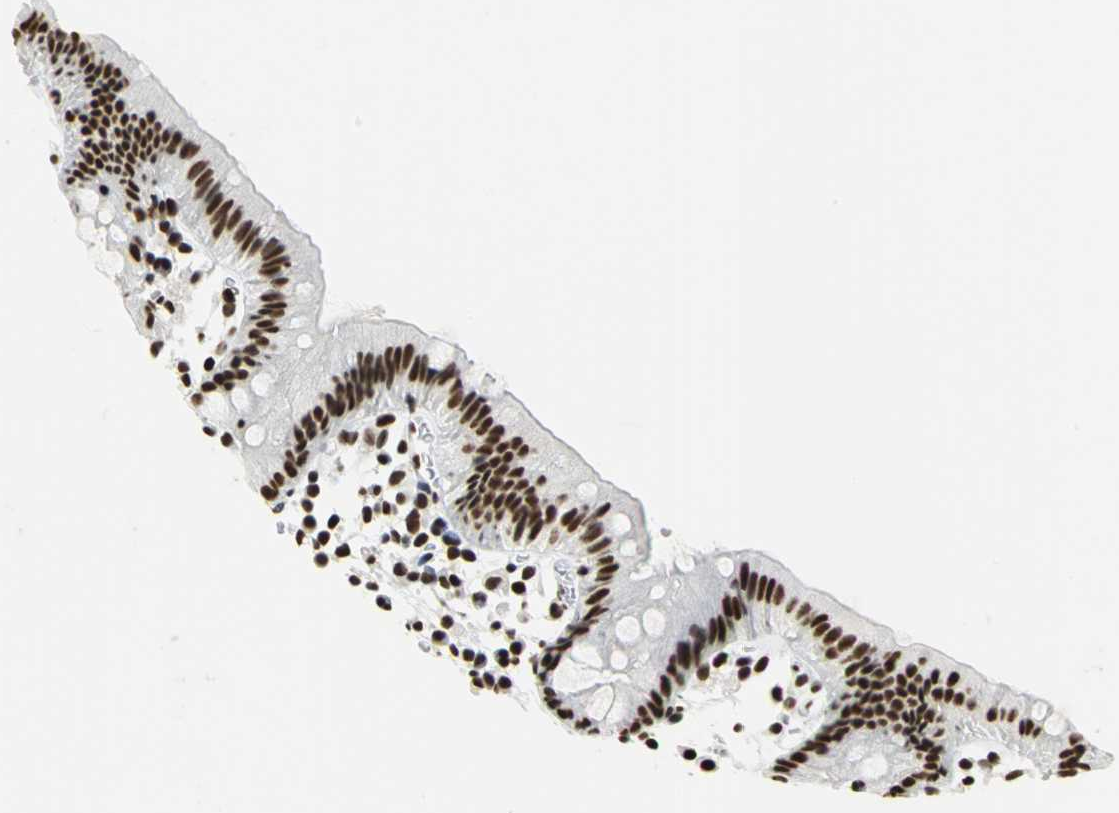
{"staining": {"intensity": "strong", "quantity": ">75%", "location": "nuclear"}, "tissue": "colon", "cell_type": "Glandular cells", "image_type": "normal", "snomed": [{"axis": "morphology", "description": "Normal tissue, NOS"}, {"axis": "topography", "description": "Colon"}], "caption": "Immunohistochemistry (DAB (3,3'-diaminobenzidine)) staining of benign colon reveals strong nuclear protein positivity in about >75% of glandular cells. (IHC, brightfield microscopy, high magnification).", "gene": "HMGB1", "patient": {"sex": "male", "age": 14}}